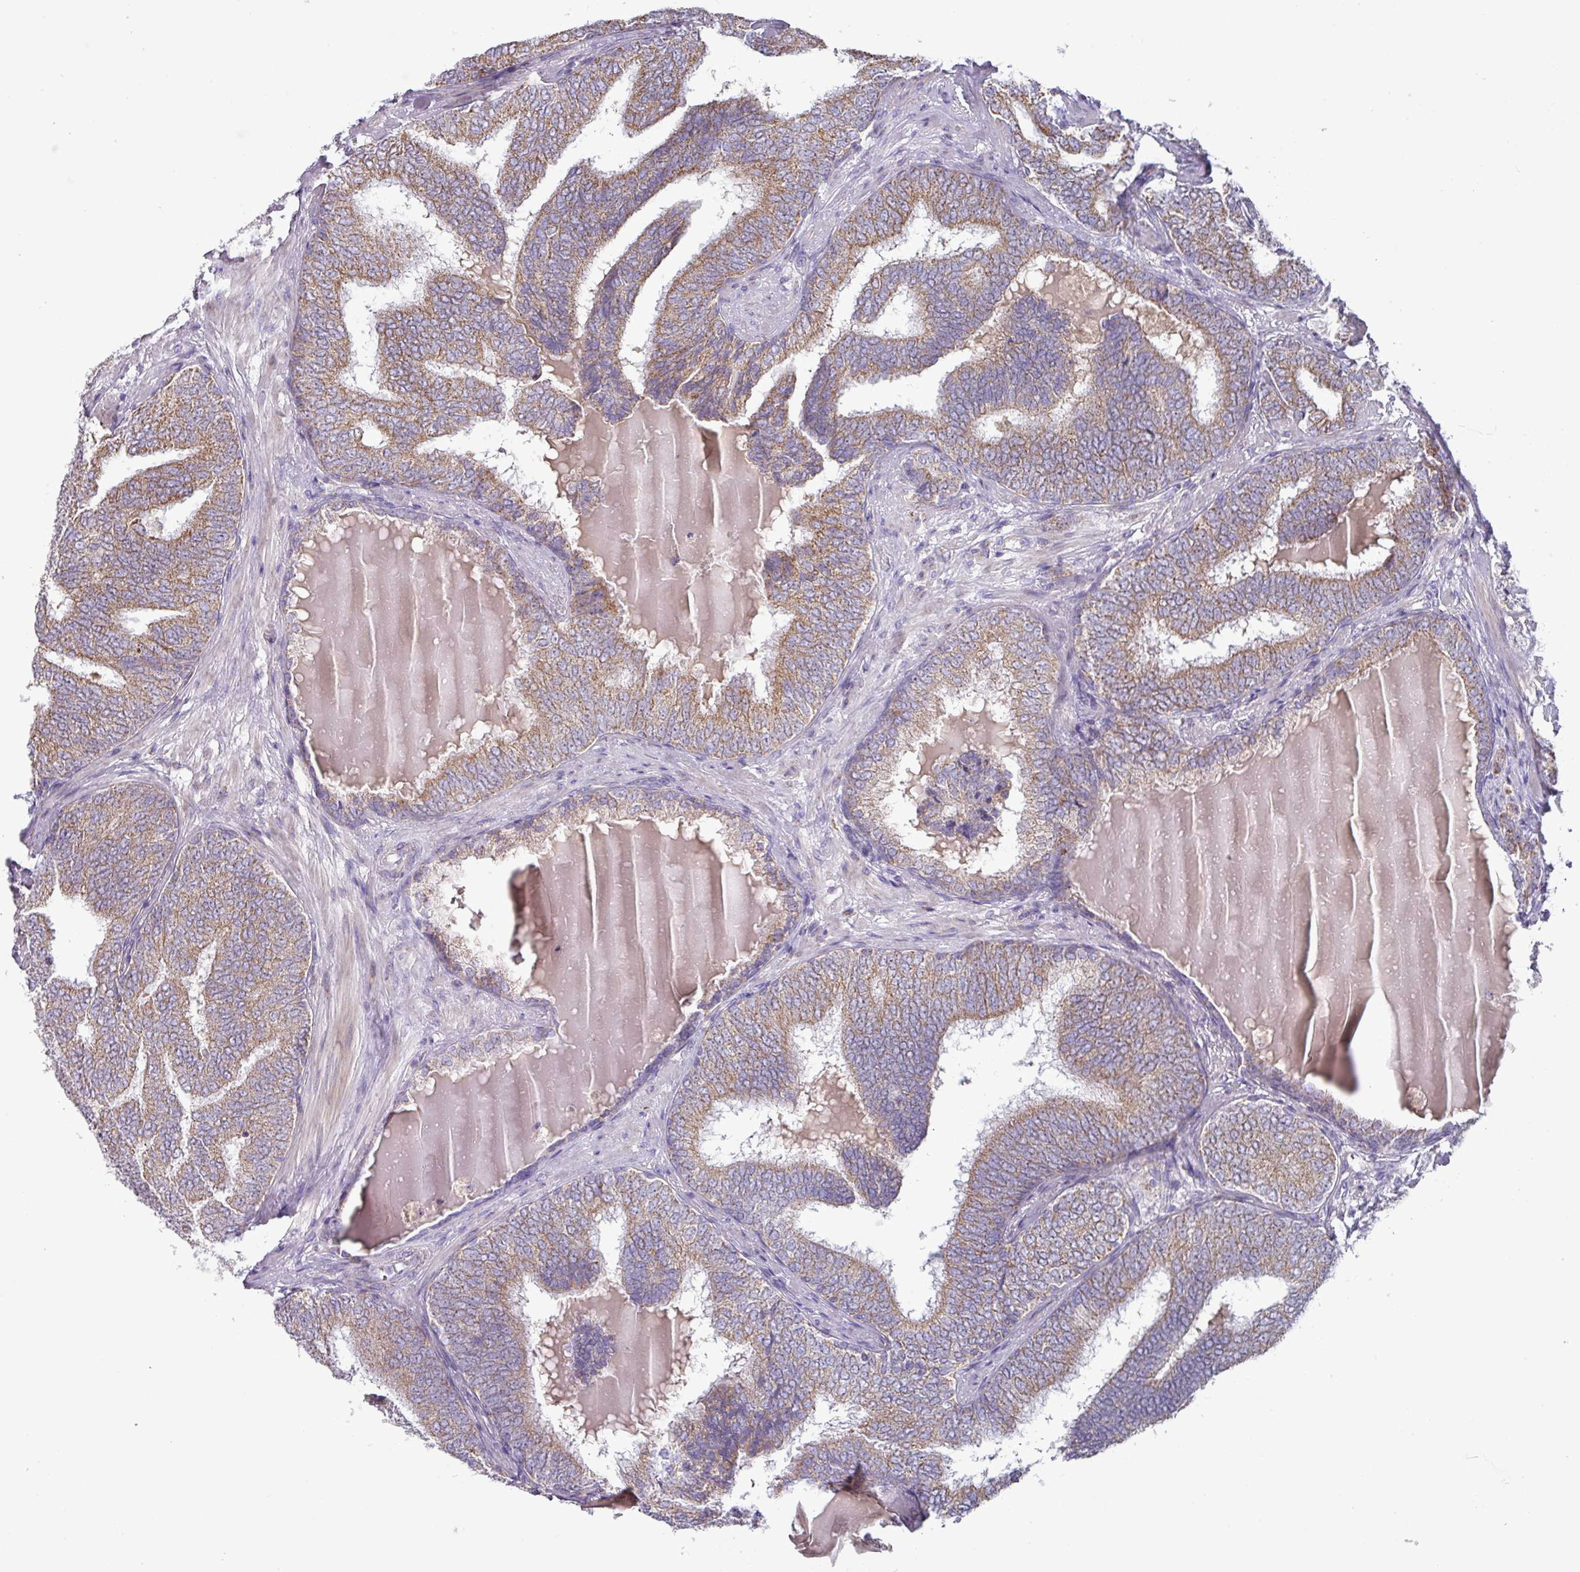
{"staining": {"intensity": "moderate", "quantity": ">75%", "location": "cytoplasmic/membranous"}, "tissue": "prostate cancer", "cell_type": "Tumor cells", "image_type": "cancer", "snomed": [{"axis": "morphology", "description": "Adenocarcinoma, High grade"}, {"axis": "topography", "description": "Prostate"}], "caption": "A brown stain highlights moderate cytoplasmic/membranous positivity of a protein in prostate cancer tumor cells. (DAB = brown stain, brightfield microscopy at high magnification).", "gene": "MT-ND4", "patient": {"sex": "male", "age": 72}}